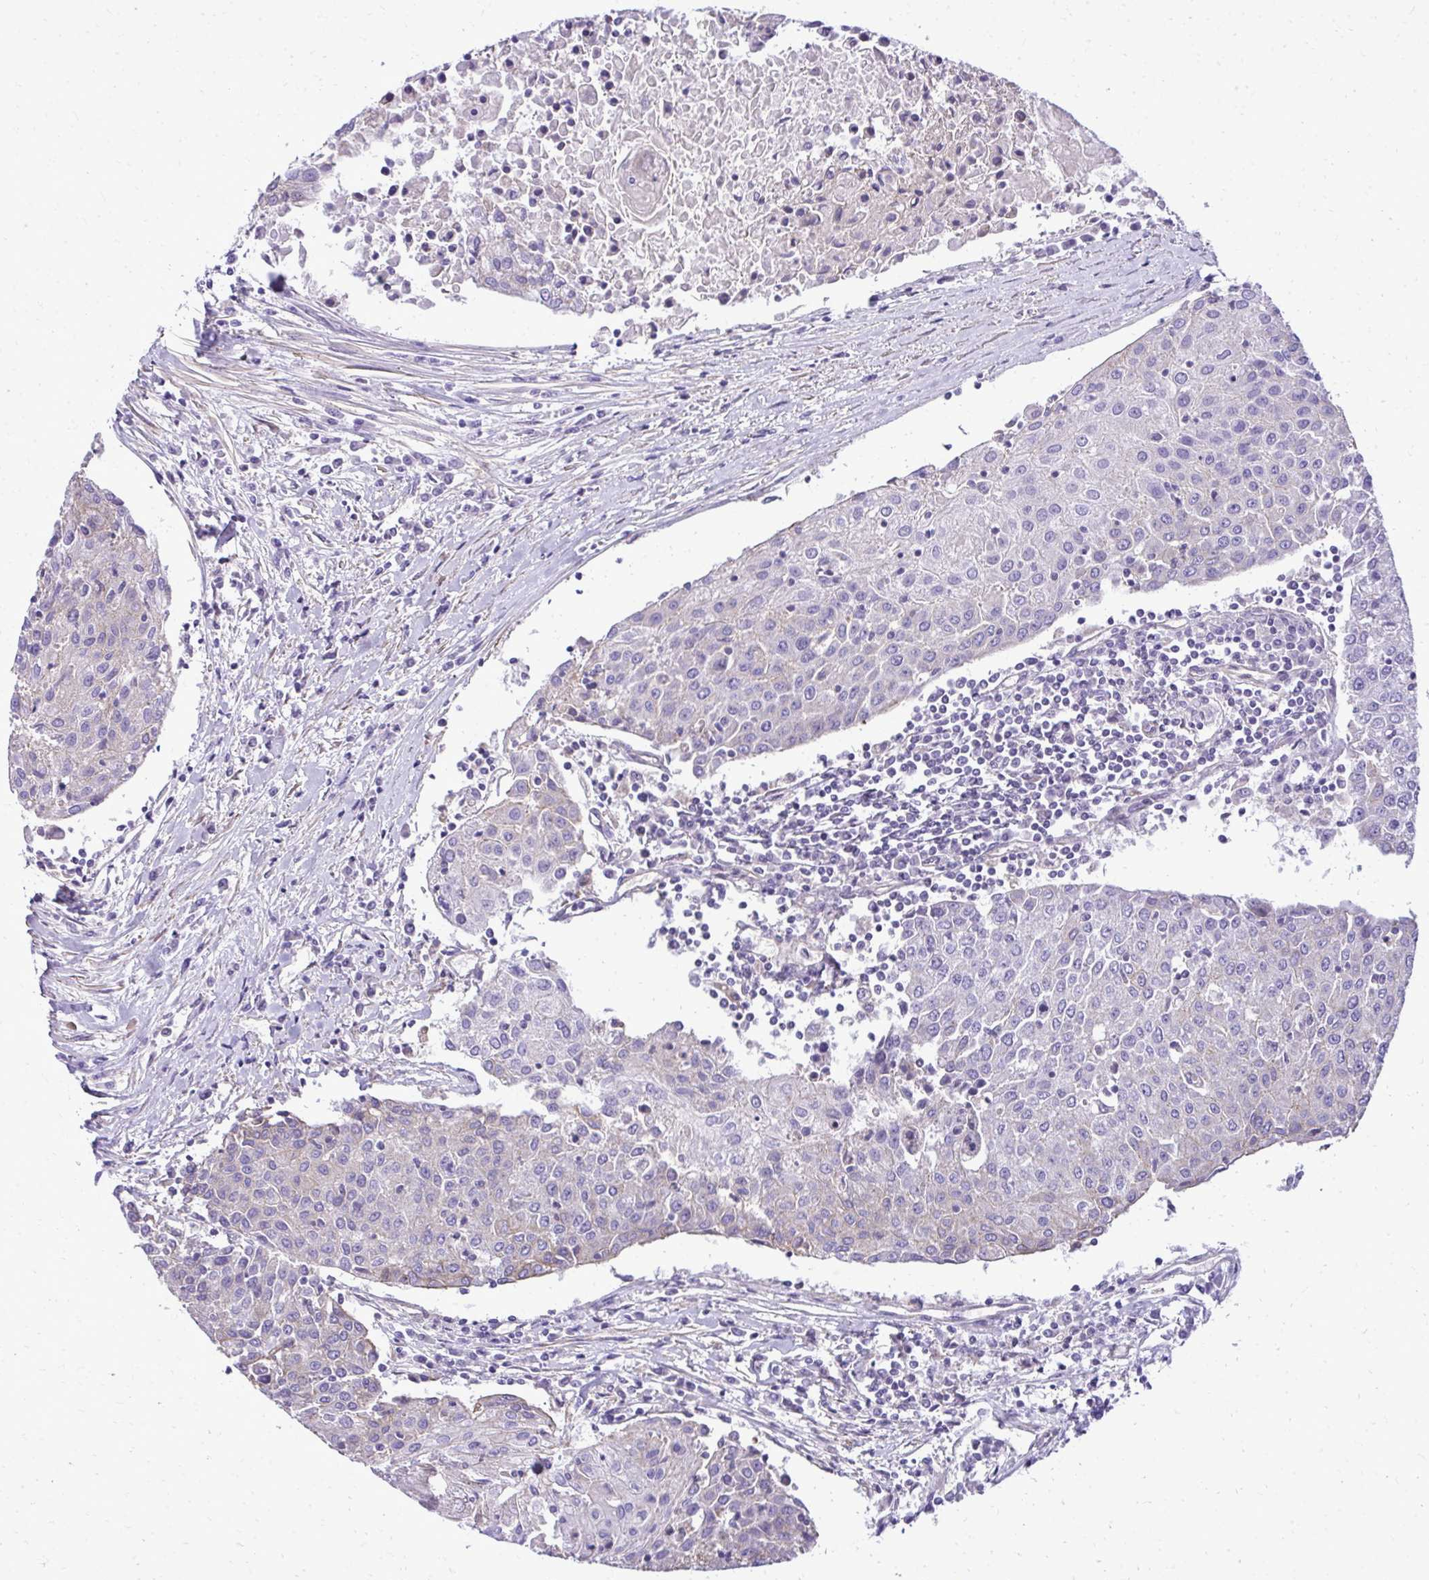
{"staining": {"intensity": "negative", "quantity": "none", "location": "none"}, "tissue": "urothelial cancer", "cell_type": "Tumor cells", "image_type": "cancer", "snomed": [{"axis": "morphology", "description": "Urothelial carcinoma, High grade"}, {"axis": "topography", "description": "Urinary bladder"}], "caption": "Histopathology image shows no protein positivity in tumor cells of urothelial carcinoma (high-grade) tissue.", "gene": "RUNDC3B", "patient": {"sex": "female", "age": 85}}